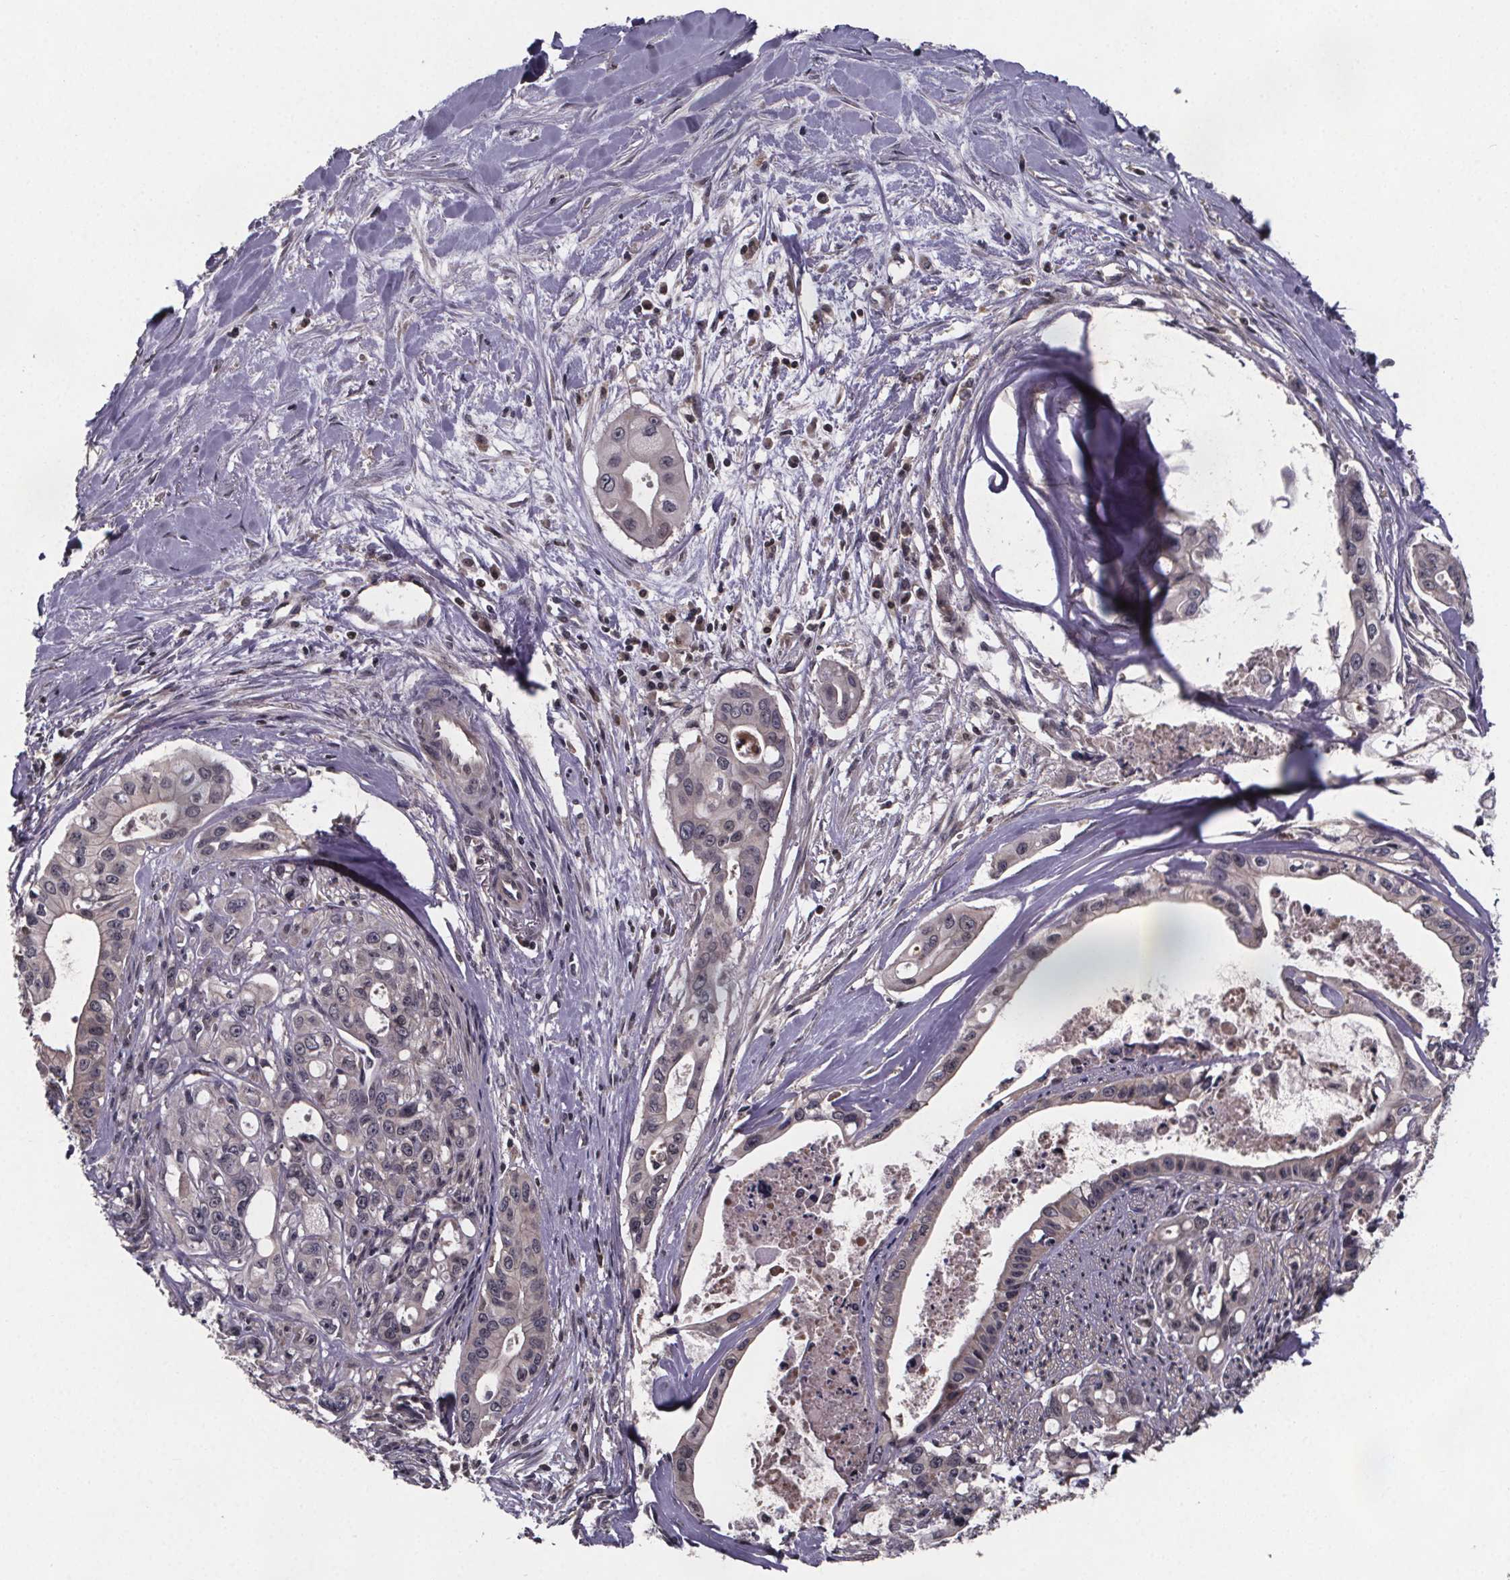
{"staining": {"intensity": "negative", "quantity": "none", "location": "none"}, "tissue": "pancreatic cancer", "cell_type": "Tumor cells", "image_type": "cancer", "snomed": [{"axis": "morphology", "description": "Adenocarcinoma, NOS"}, {"axis": "topography", "description": "Pancreas"}], "caption": "Human pancreatic cancer (adenocarcinoma) stained for a protein using IHC displays no expression in tumor cells.", "gene": "FN3KRP", "patient": {"sex": "male", "age": 60}}